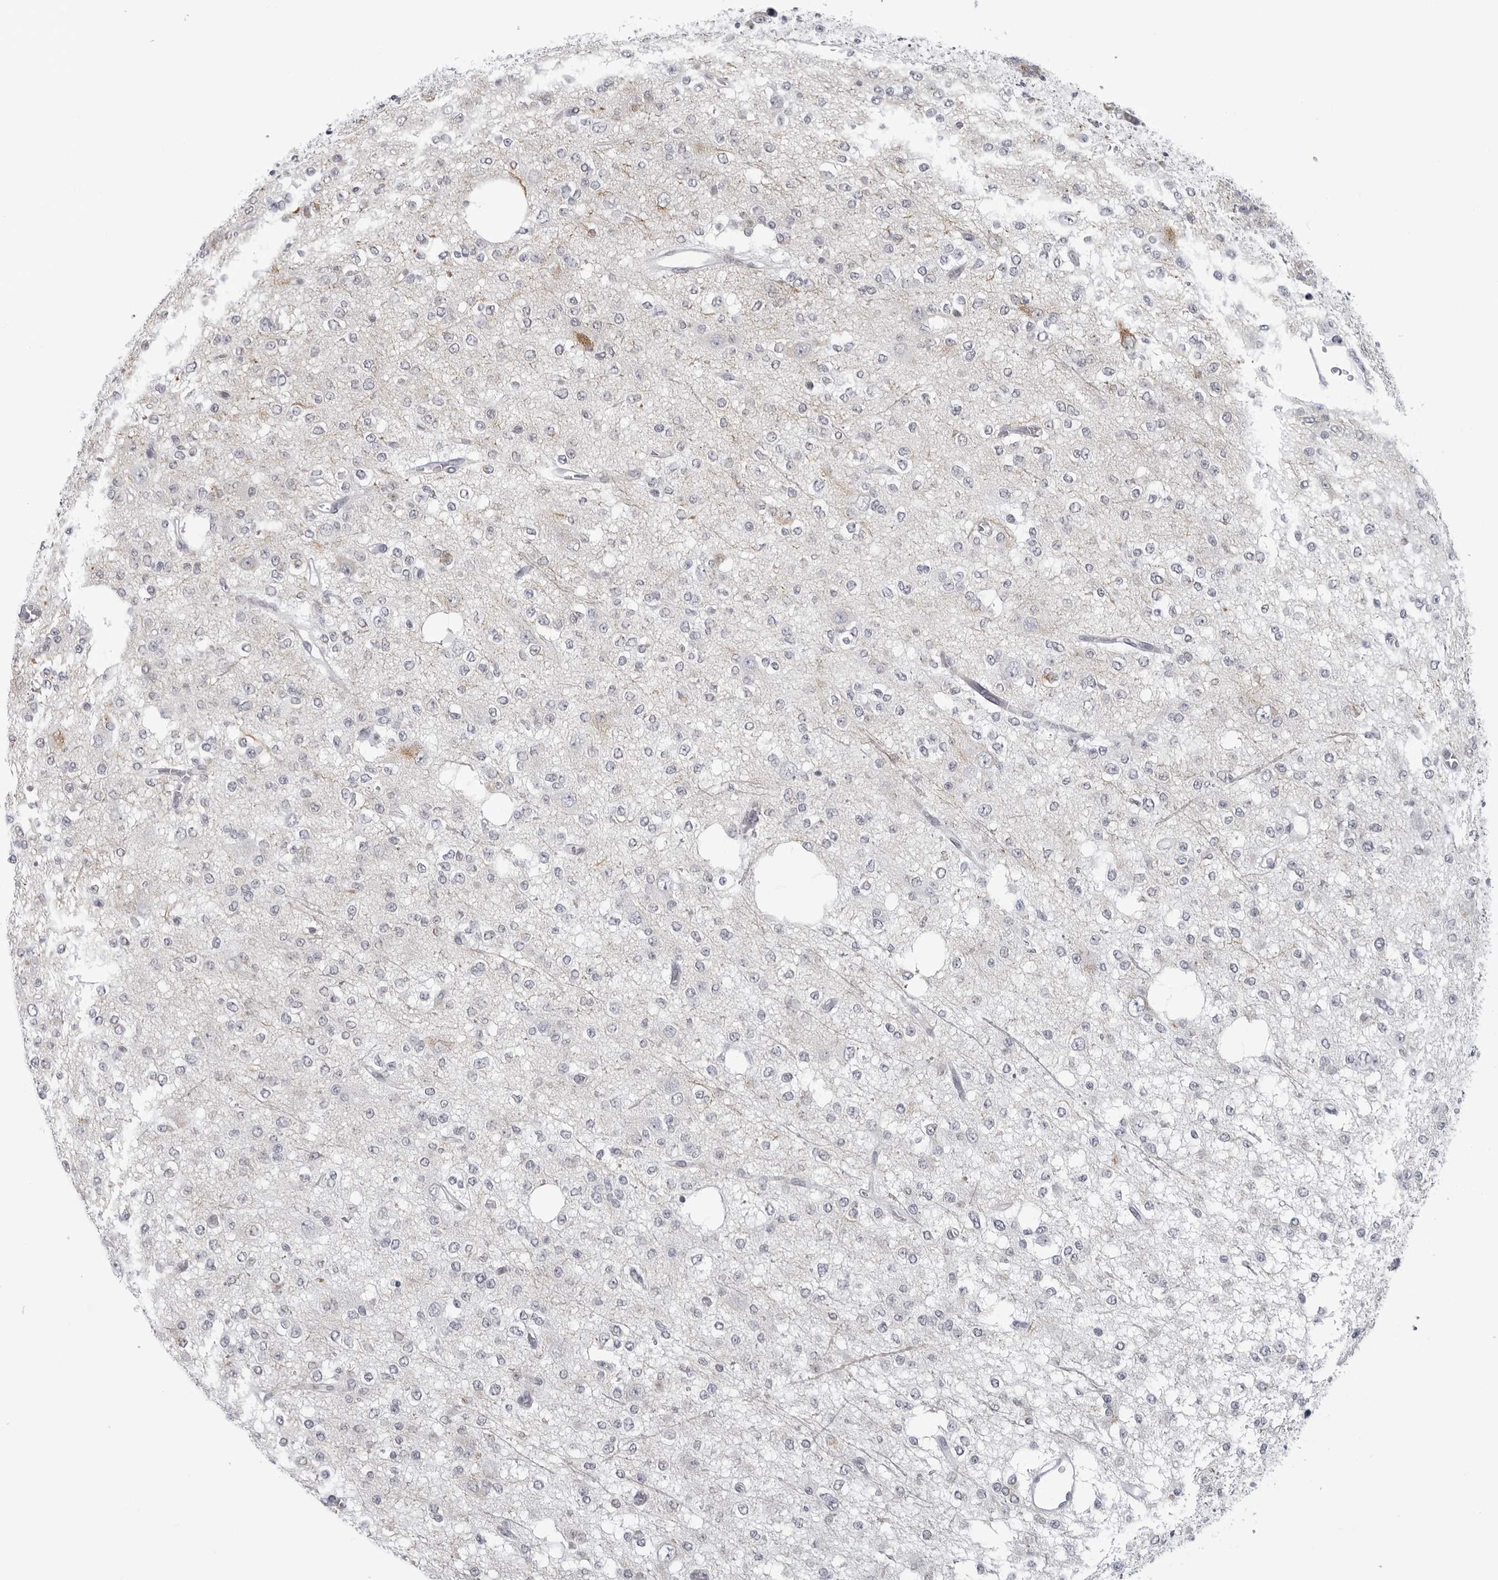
{"staining": {"intensity": "negative", "quantity": "none", "location": "none"}, "tissue": "glioma", "cell_type": "Tumor cells", "image_type": "cancer", "snomed": [{"axis": "morphology", "description": "Glioma, malignant, Low grade"}, {"axis": "topography", "description": "Brain"}], "caption": "Glioma stained for a protein using immunohistochemistry (IHC) demonstrates no expression tumor cells.", "gene": "OPLAH", "patient": {"sex": "male", "age": 38}}